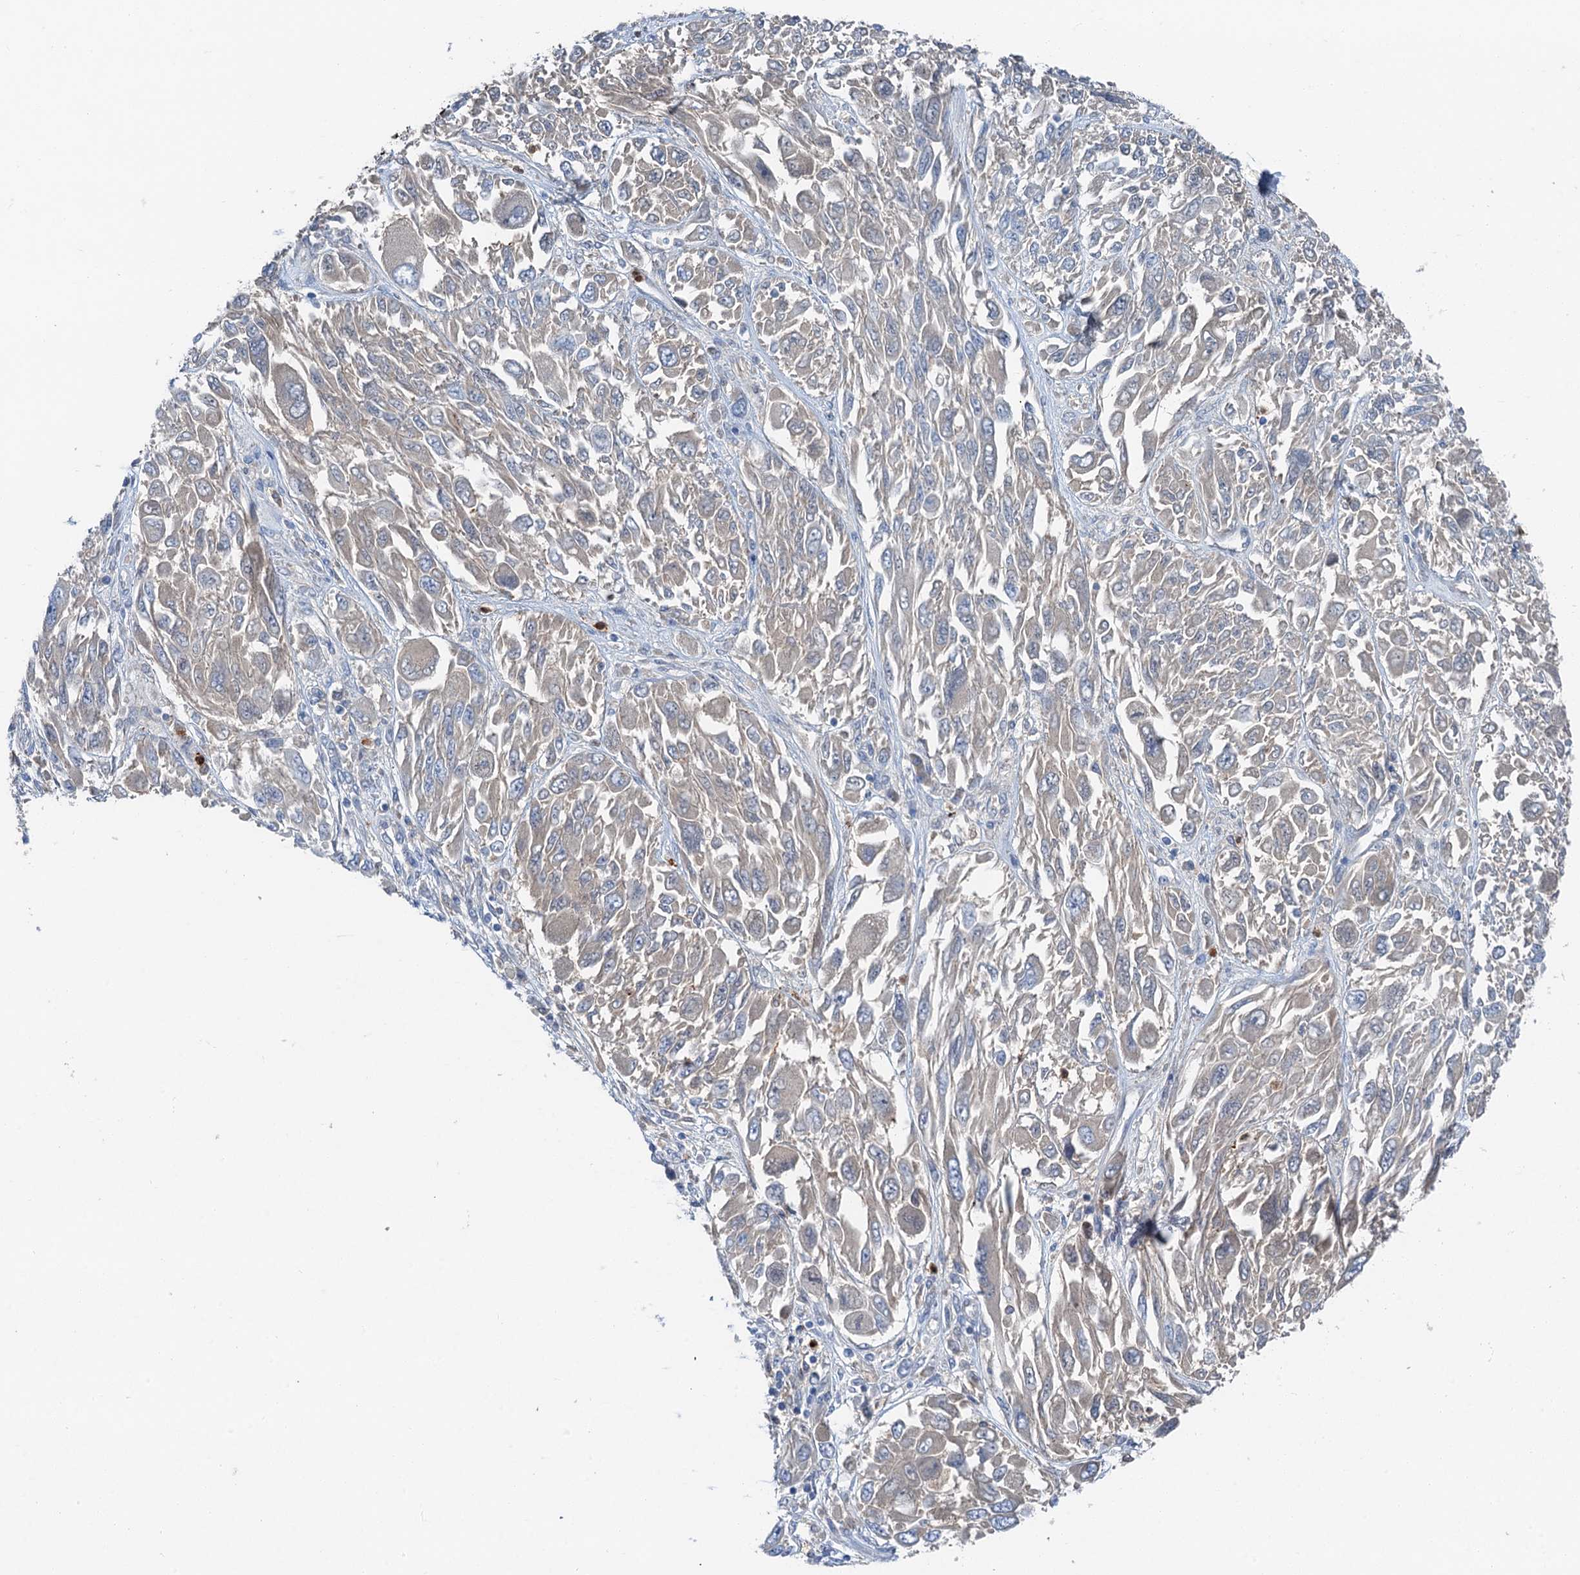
{"staining": {"intensity": "negative", "quantity": "none", "location": "none"}, "tissue": "melanoma", "cell_type": "Tumor cells", "image_type": "cancer", "snomed": [{"axis": "morphology", "description": "Malignant melanoma, NOS"}, {"axis": "topography", "description": "Skin"}], "caption": "This photomicrograph is of melanoma stained with immunohistochemistry (IHC) to label a protein in brown with the nuclei are counter-stained blue. There is no expression in tumor cells. Nuclei are stained in blue.", "gene": "OTOA", "patient": {"sex": "female", "age": 91}}